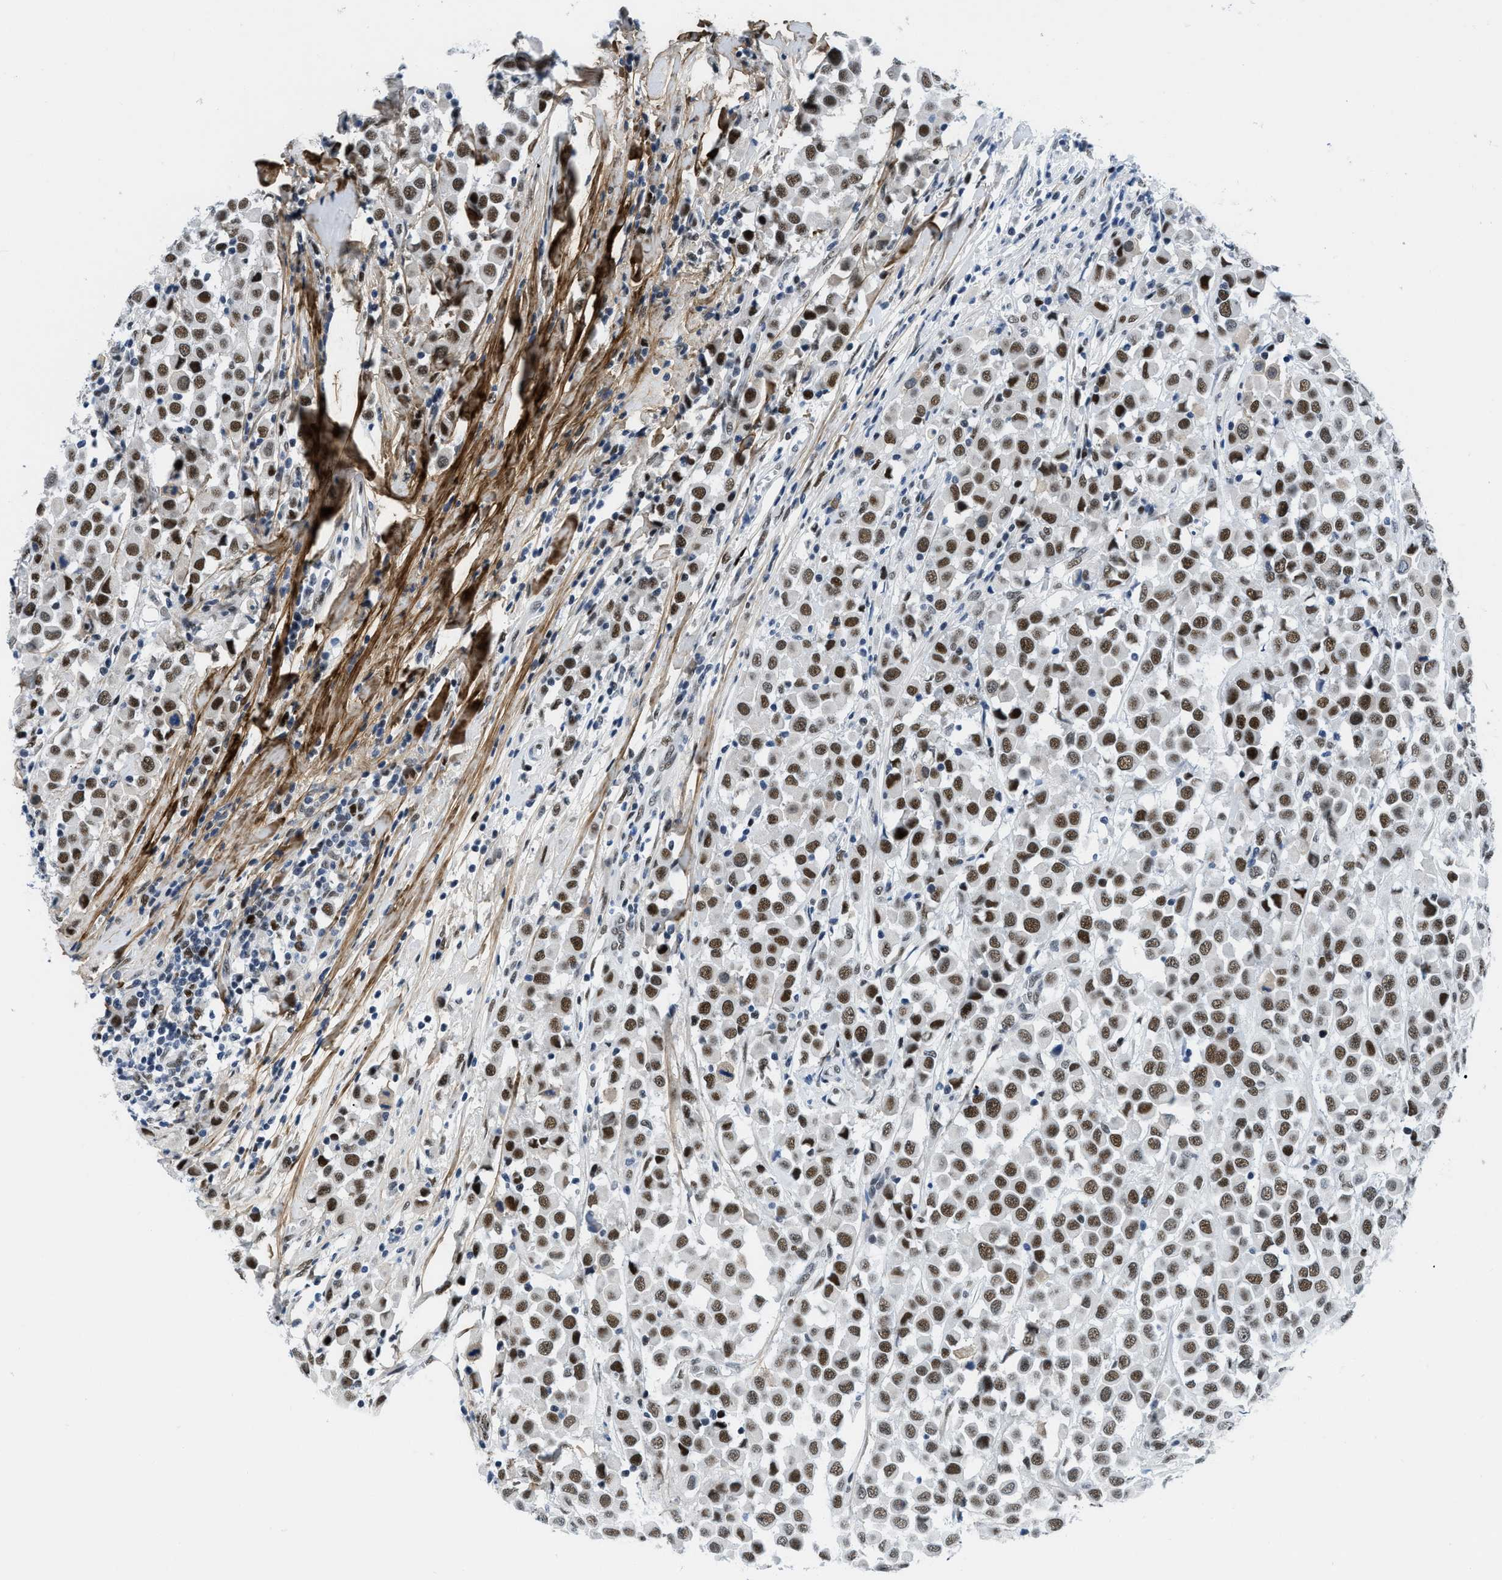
{"staining": {"intensity": "strong", "quantity": ">75%", "location": "nuclear"}, "tissue": "breast cancer", "cell_type": "Tumor cells", "image_type": "cancer", "snomed": [{"axis": "morphology", "description": "Duct carcinoma"}, {"axis": "topography", "description": "Breast"}], "caption": "The immunohistochemical stain shows strong nuclear positivity in tumor cells of breast intraductal carcinoma tissue.", "gene": "SMARCAD1", "patient": {"sex": "female", "age": 61}}